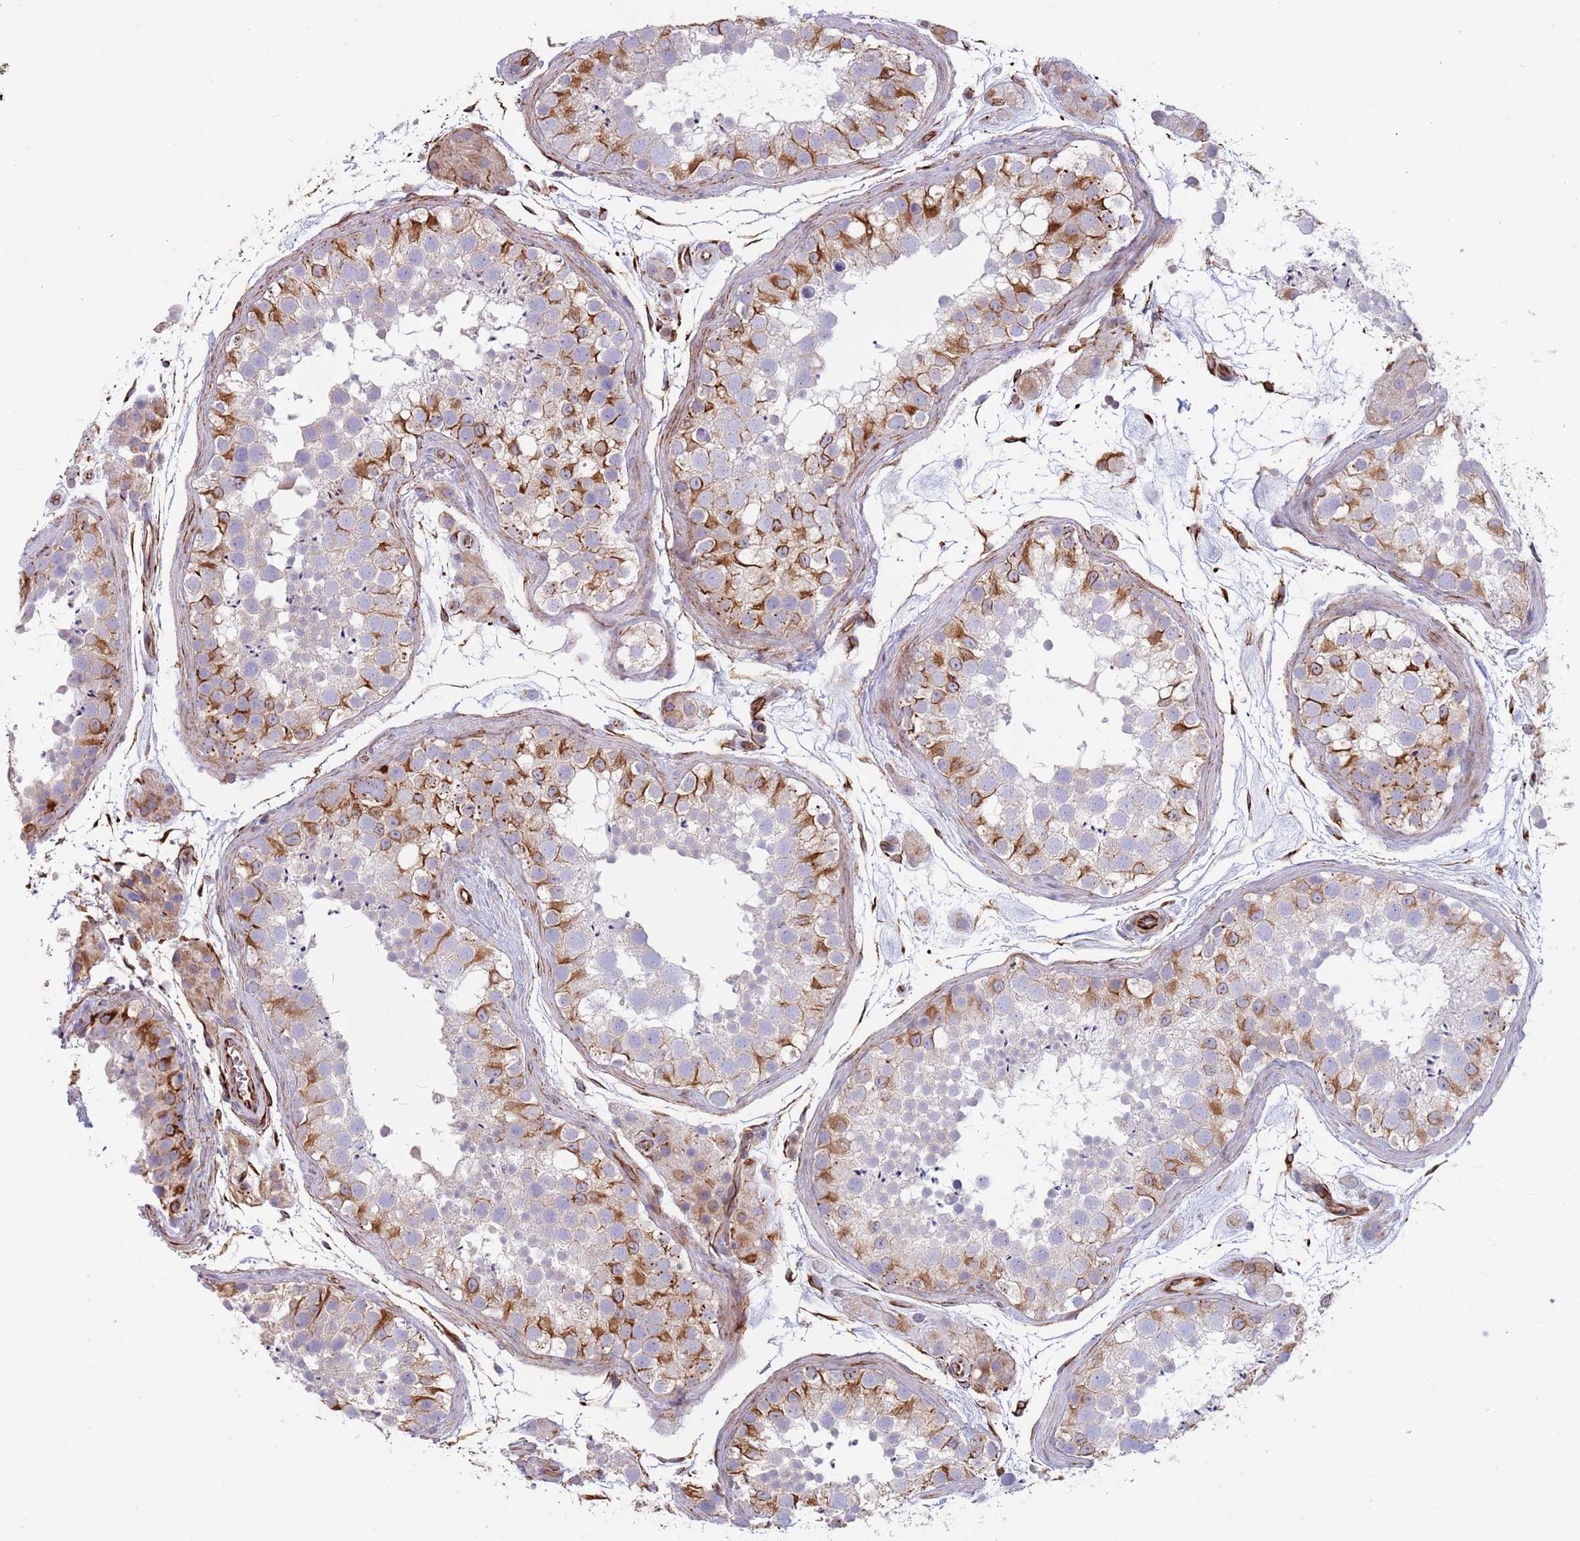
{"staining": {"intensity": "moderate", "quantity": "25%-75%", "location": "cytoplasmic/membranous"}, "tissue": "testis", "cell_type": "Cells in seminiferous ducts", "image_type": "normal", "snomed": [{"axis": "morphology", "description": "Normal tissue, NOS"}, {"axis": "topography", "description": "Testis"}], "caption": "Moderate cytoplasmic/membranous protein staining is appreciated in about 25%-75% of cells in seminiferous ducts in testis.", "gene": "MOGAT1", "patient": {"sex": "male", "age": 41}}